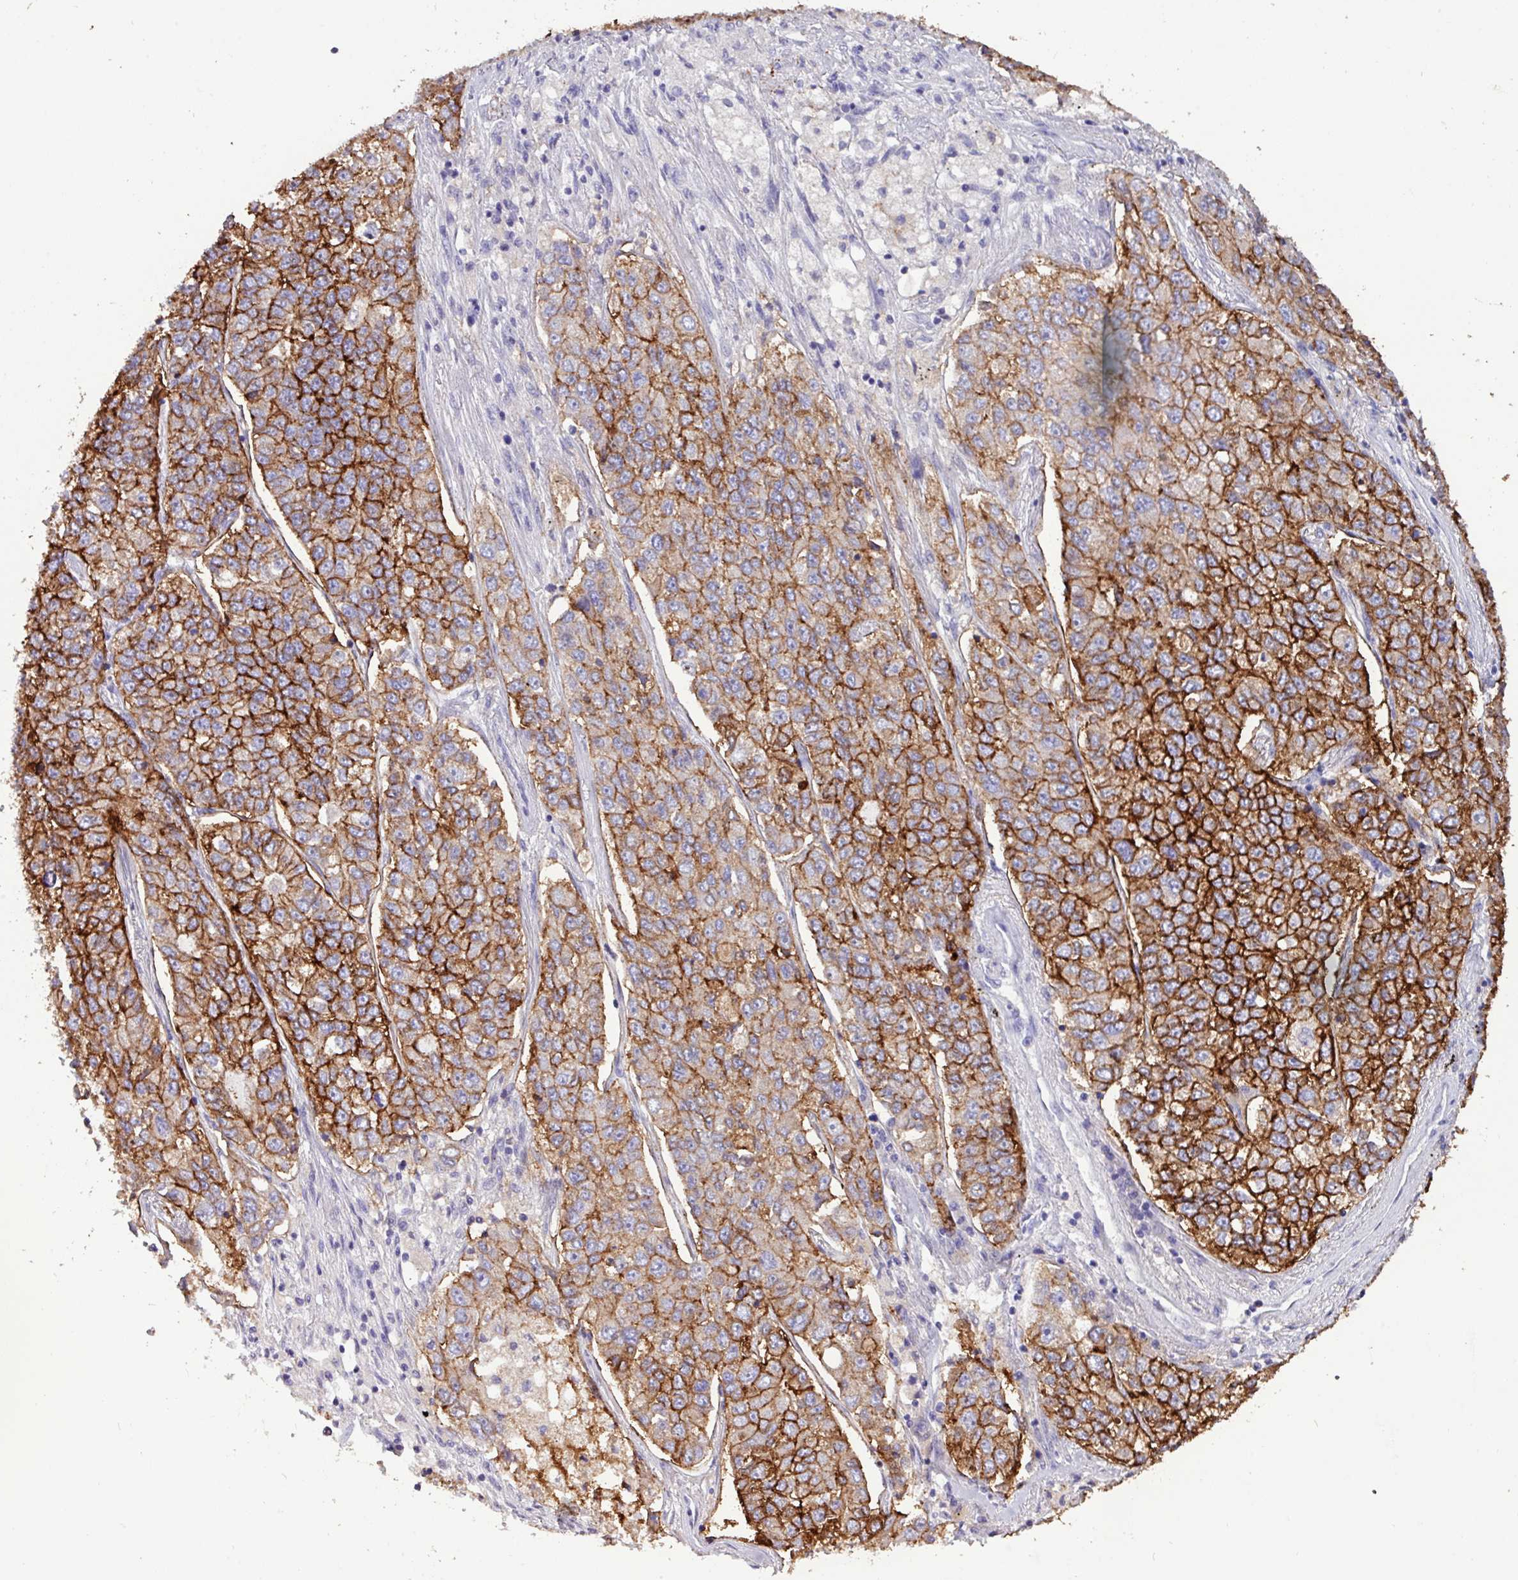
{"staining": {"intensity": "strong", "quantity": ">75%", "location": "cytoplasmic/membranous"}, "tissue": "lung cancer", "cell_type": "Tumor cells", "image_type": "cancer", "snomed": [{"axis": "morphology", "description": "Adenocarcinoma, NOS"}, {"axis": "topography", "description": "Lung"}], "caption": "This photomicrograph exhibits IHC staining of human lung cancer (adenocarcinoma), with high strong cytoplasmic/membranous positivity in approximately >75% of tumor cells.", "gene": "EPCAM", "patient": {"sex": "male", "age": 49}}